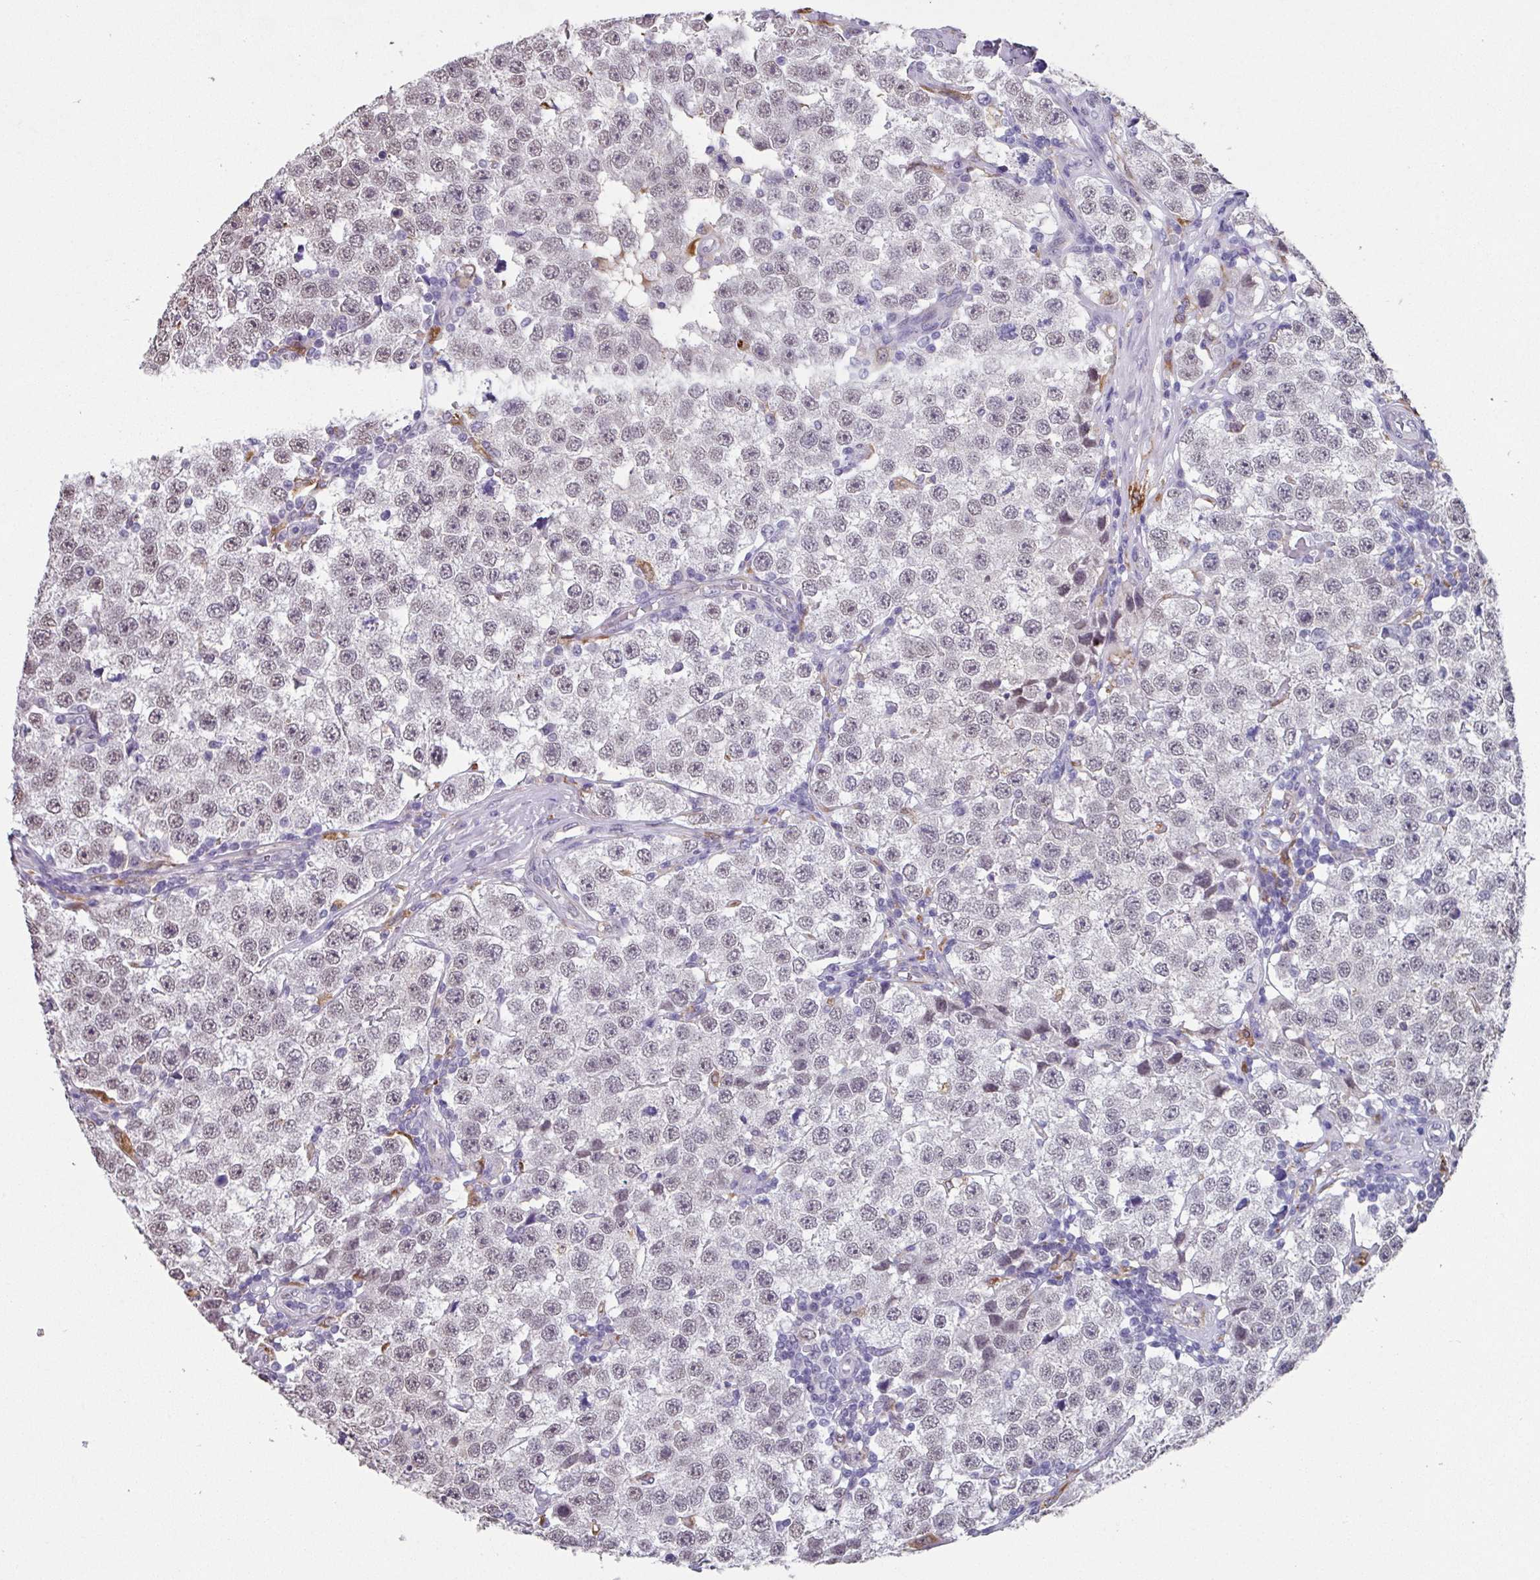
{"staining": {"intensity": "weak", "quantity": "25%-75%", "location": "nuclear"}, "tissue": "testis cancer", "cell_type": "Tumor cells", "image_type": "cancer", "snomed": [{"axis": "morphology", "description": "Seminoma, NOS"}, {"axis": "topography", "description": "Testis"}], "caption": "Immunohistochemical staining of human seminoma (testis) exhibits weak nuclear protein positivity in approximately 25%-75% of tumor cells.", "gene": "C1QB", "patient": {"sex": "male", "age": 34}}